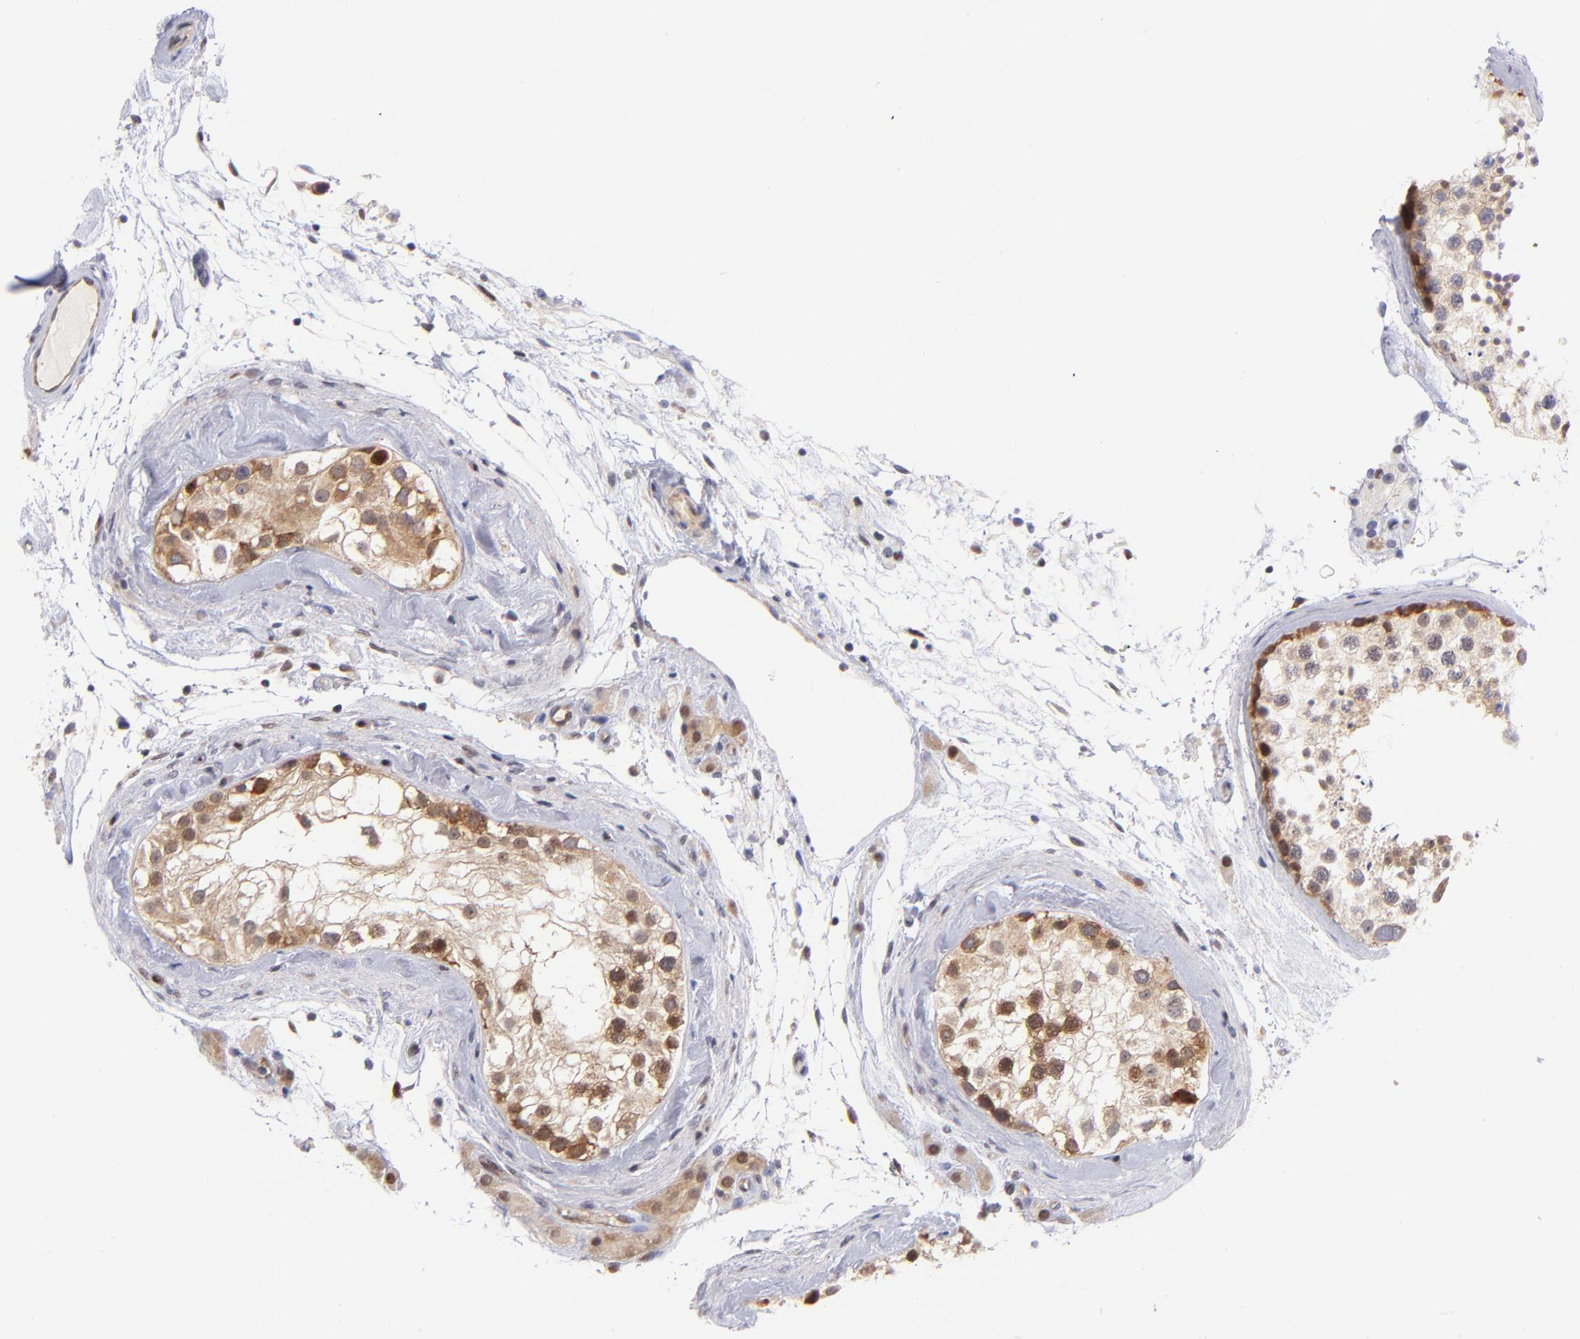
{"staining": {"intensity": "moderate", "quantity": ">75%", "location": "cytoplasmic/membranous,nuclear"}, "tissue": "testis", "cell_type": "Cells in seminiferous ducts", "image_type": "normal", "snomed": [{"axis": "morphology", "description": "Normal tissue, NOS"}, {"axis": "topography", "description": "Testis"}], "caption": "The image reveals immunohistochemical staining of normal testis. There is moderate cytoplasmic/membranous,nuclear expression is identified in approximately >75% of cells in seminiferous ducts.", "gene": "YWHAB", "patient": {"sex": "male", "age": 46}}